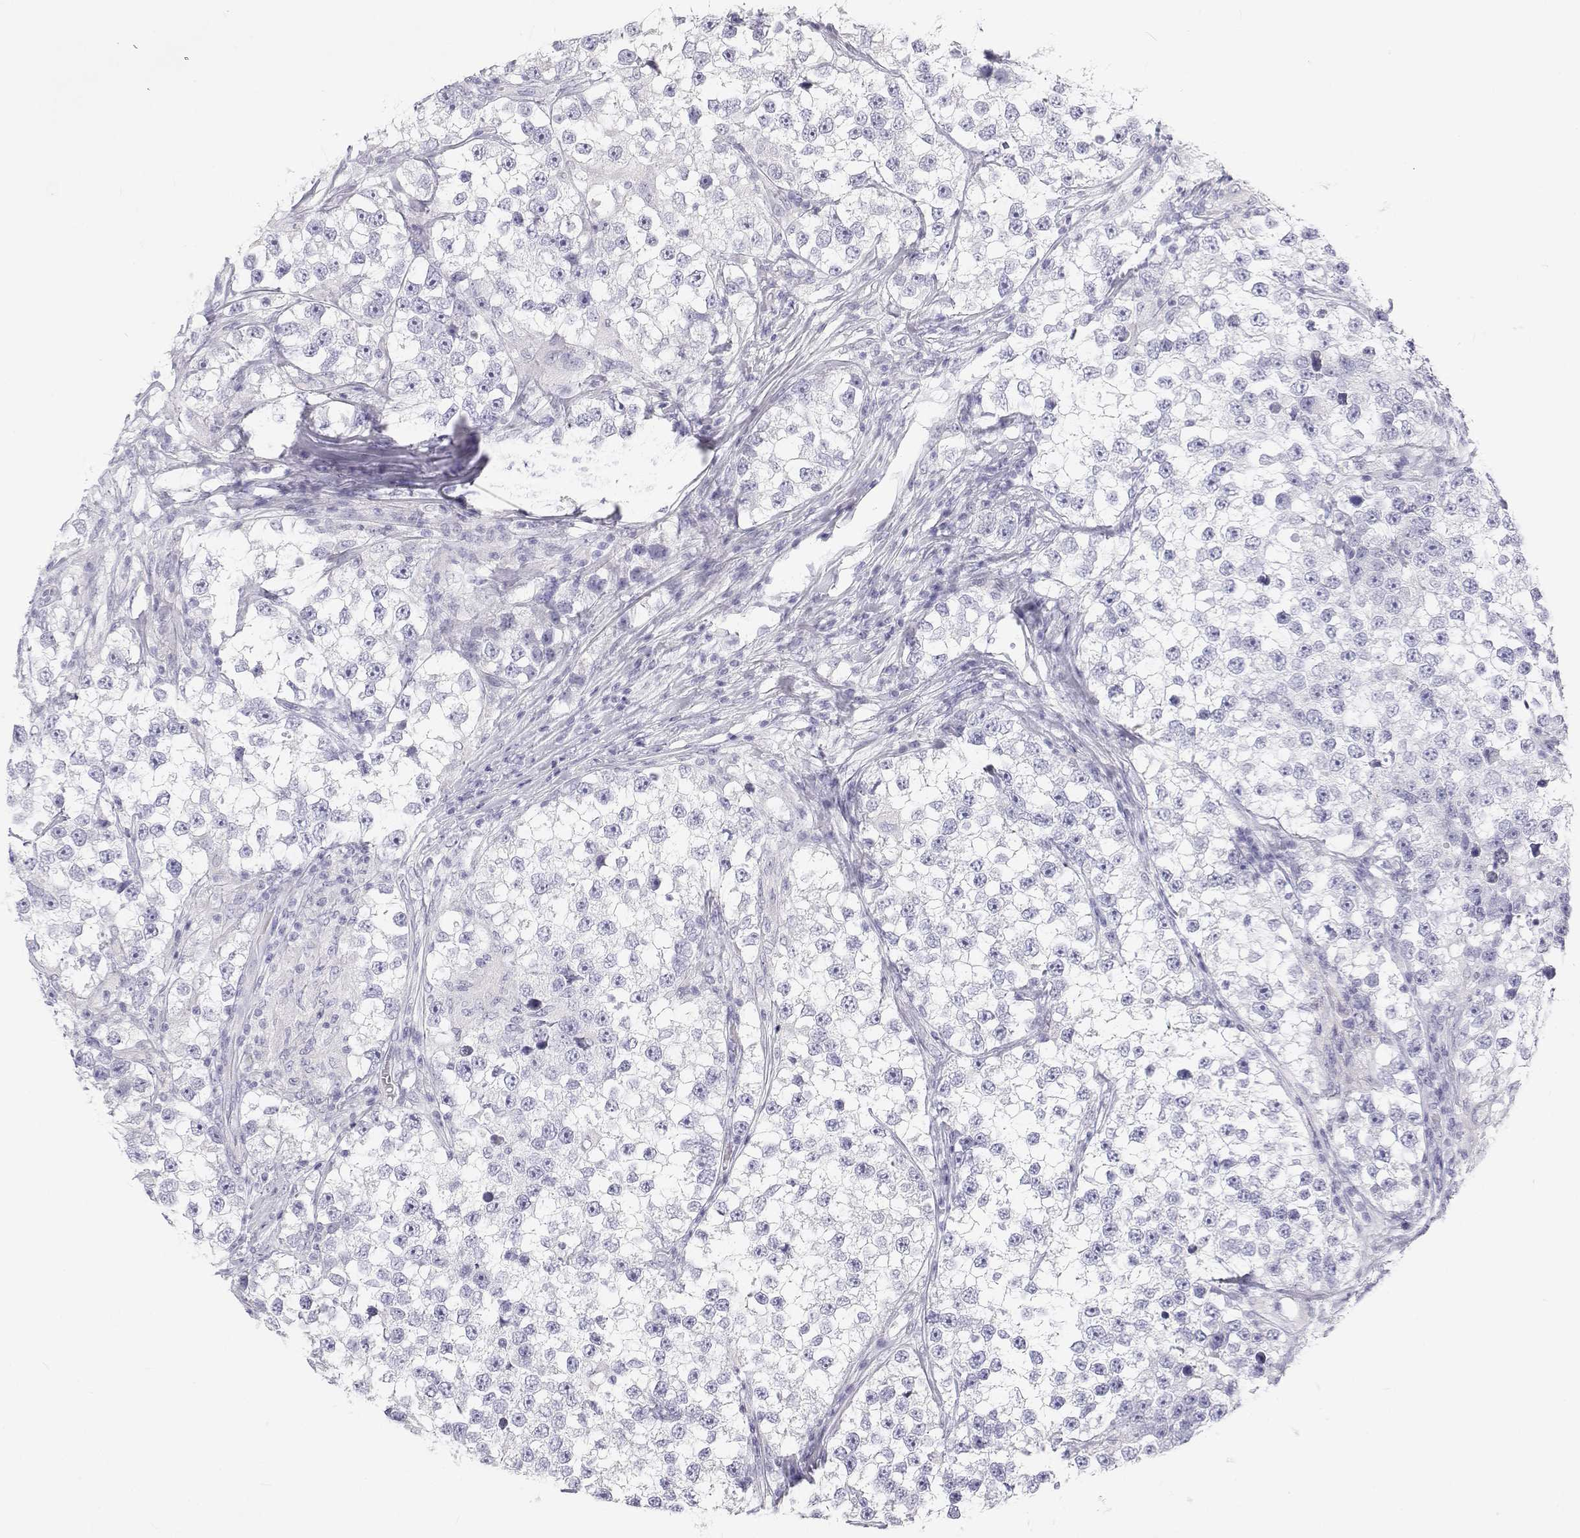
{"staining": {"intensity": "negative", "quantity": "none", "location": "none"}, "tissue": "testis cancer", "cell_type": "Tumor cells", "image_type": "cancer", "snomed": [{"axis": "morphology", "description": "Seminoma, NOS"}, {"axis": "topography", "description": "Testis"}], "caption": "High power microscopy micrograph of an immunohistochemistry (IHC) micrograph of testis cancer, revealing no significant staining in tumor cells. (DAB (3,3'-diaminobenzidine) immunohistochemistry, high magnification).", "gene": "TTN", "patient": {"sex": "male", "age": 46}}